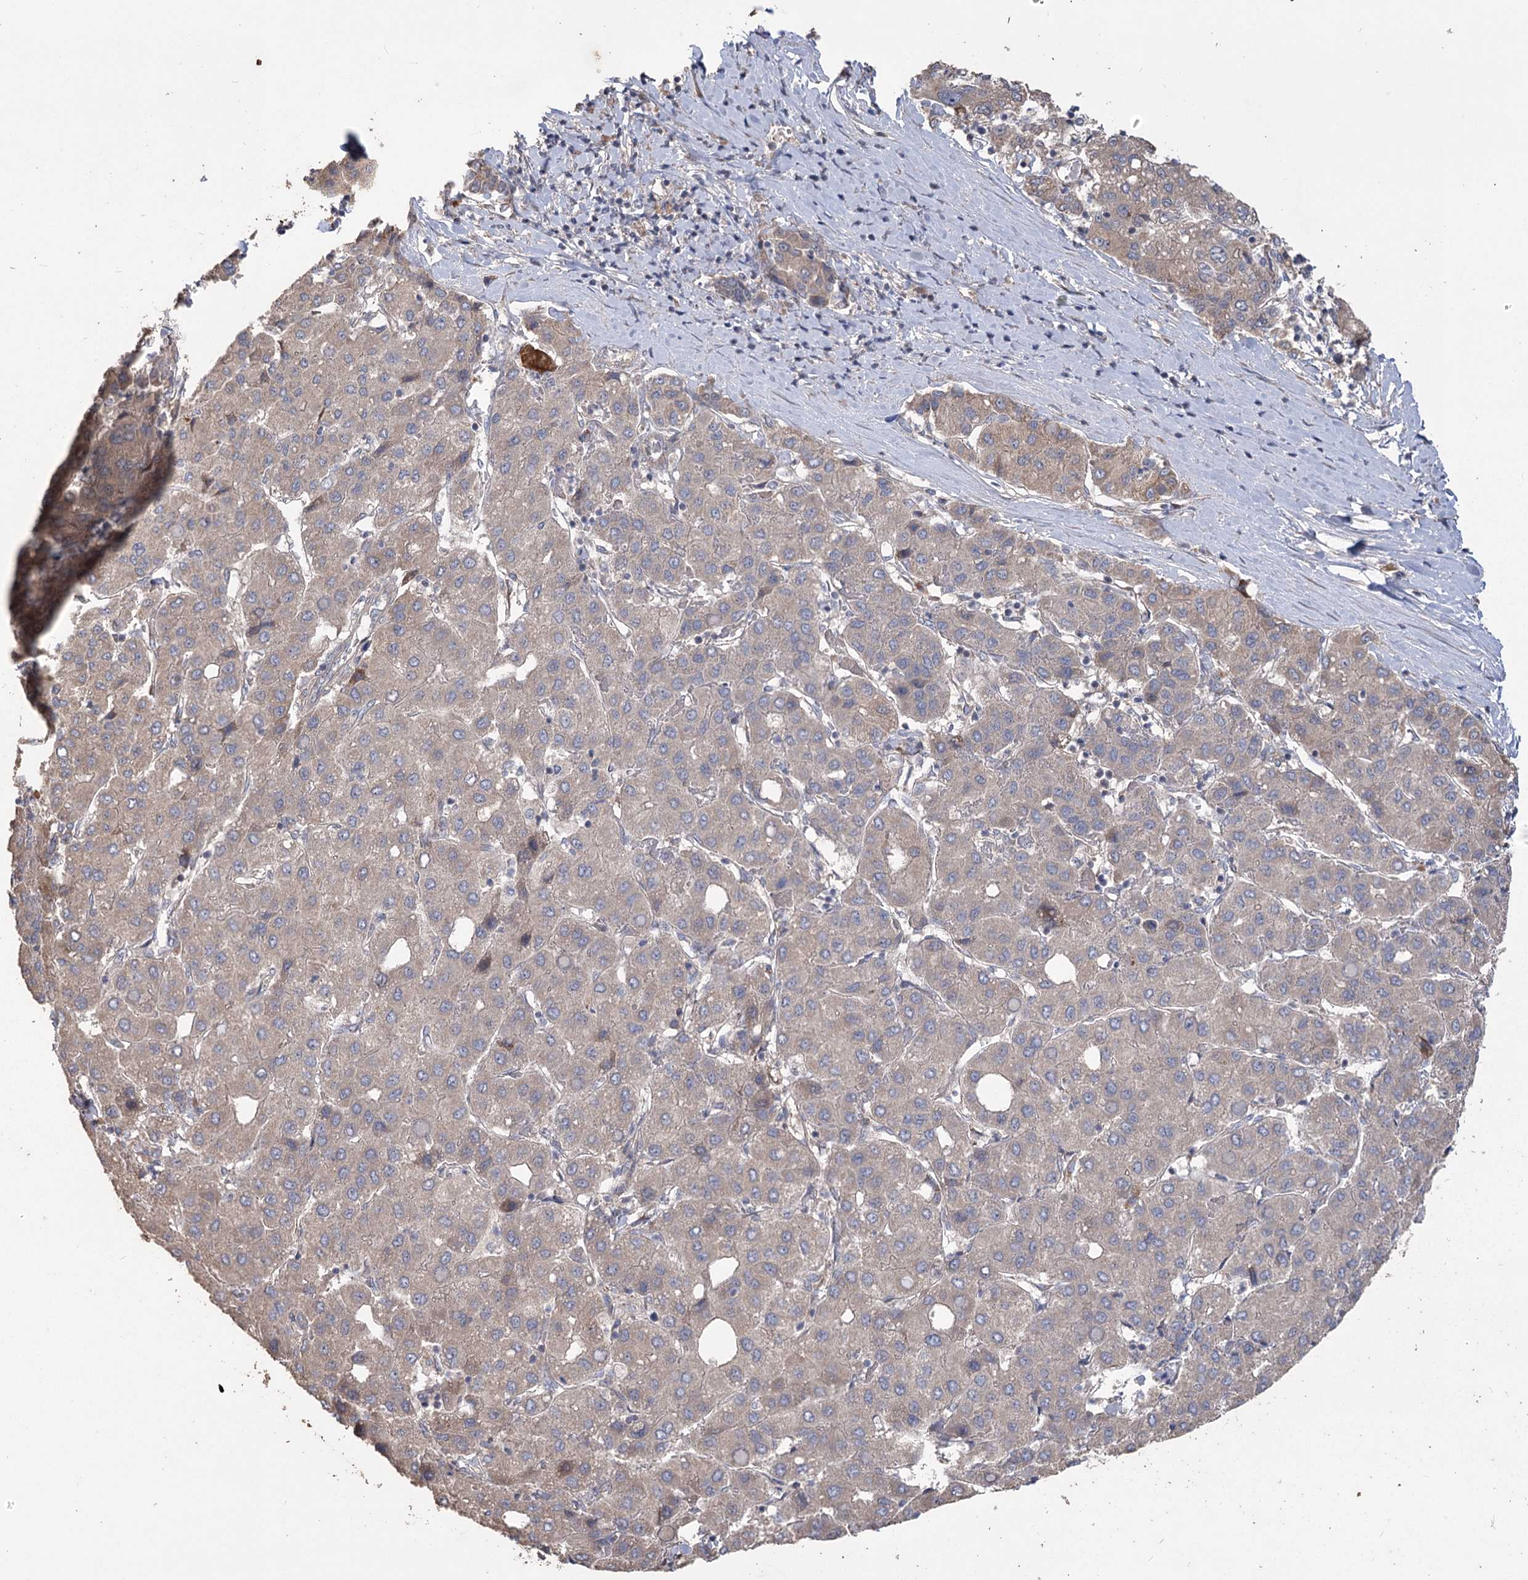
{"staining": {"intensity": "weak", "quantity": "<25%", "location": "cytoplasmic/membranous"}, "tissue": "liver cancer", "cell_type": "Tumor cells", "image_type": "cancer", "snomed": [{"axis": "morphology", "description": "Carcinoma, Hepatocellular, NOS"}, {"axis": "topography", "description": "Liver"}], "caption": "Protein analysis of hepatocellular carcinoma (liver) displays no significant staining in tumor cells.", "gene": "RIN2", "patient": {"sex": "male", "age": 65}}